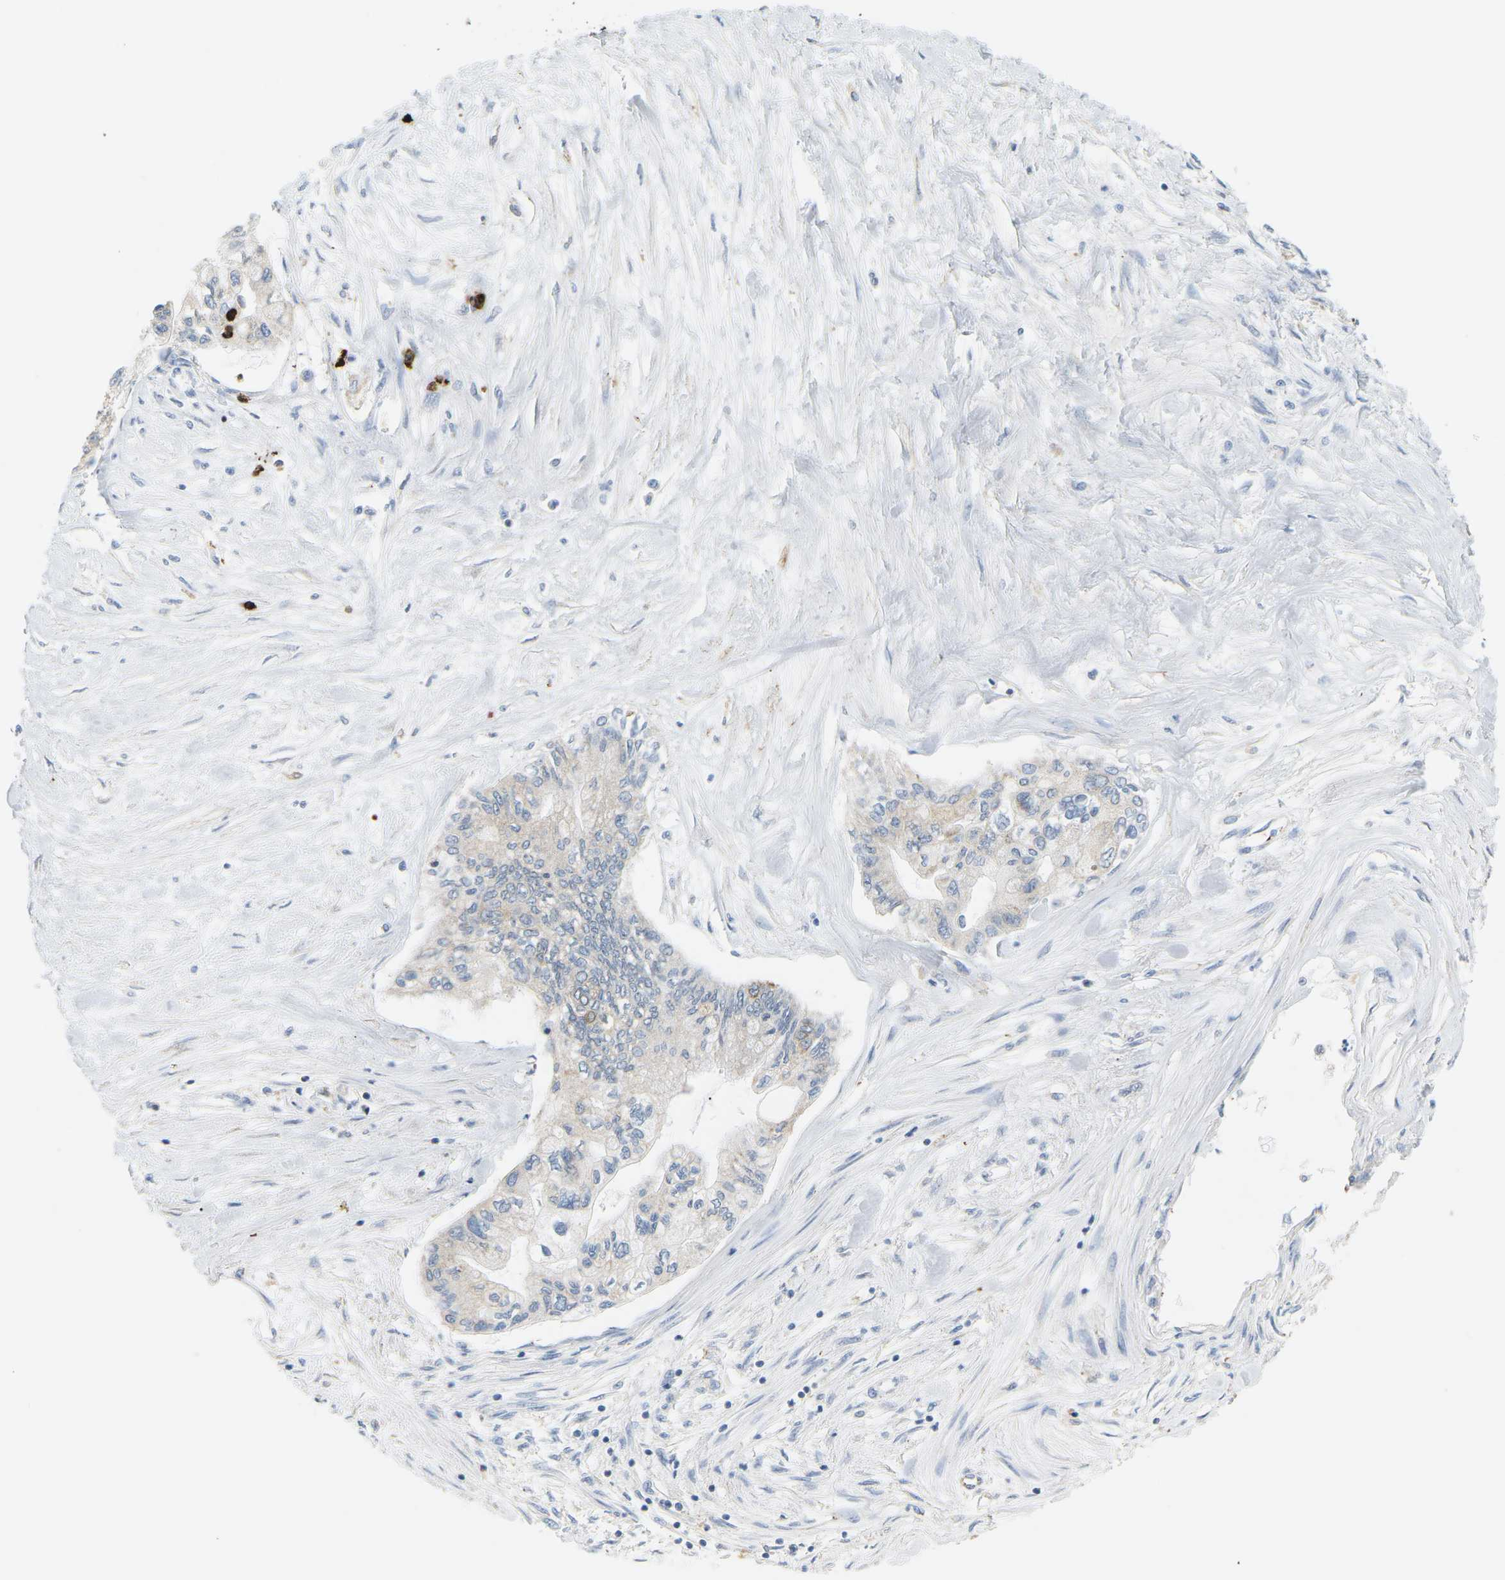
{"staining": {"intensity": "weak", "quantity": "<25%", "location": "cytoplasmic/membranous"}, "tissue": "pancreatic cancer", "cell_type": "Tumor cells", "image_type": "cancer", "snomed": [{"axis": "morphology", "description": "Adenocarcinoma, NOS"}, {"axis": "topography", "description": "Pancreas"}], "caption": "Tumor cells are negative for protein expression in human pancreatic cancer (adenocarcinoma).", "gene": "ADM", "patient": {"sex": "female", "age": 77}}